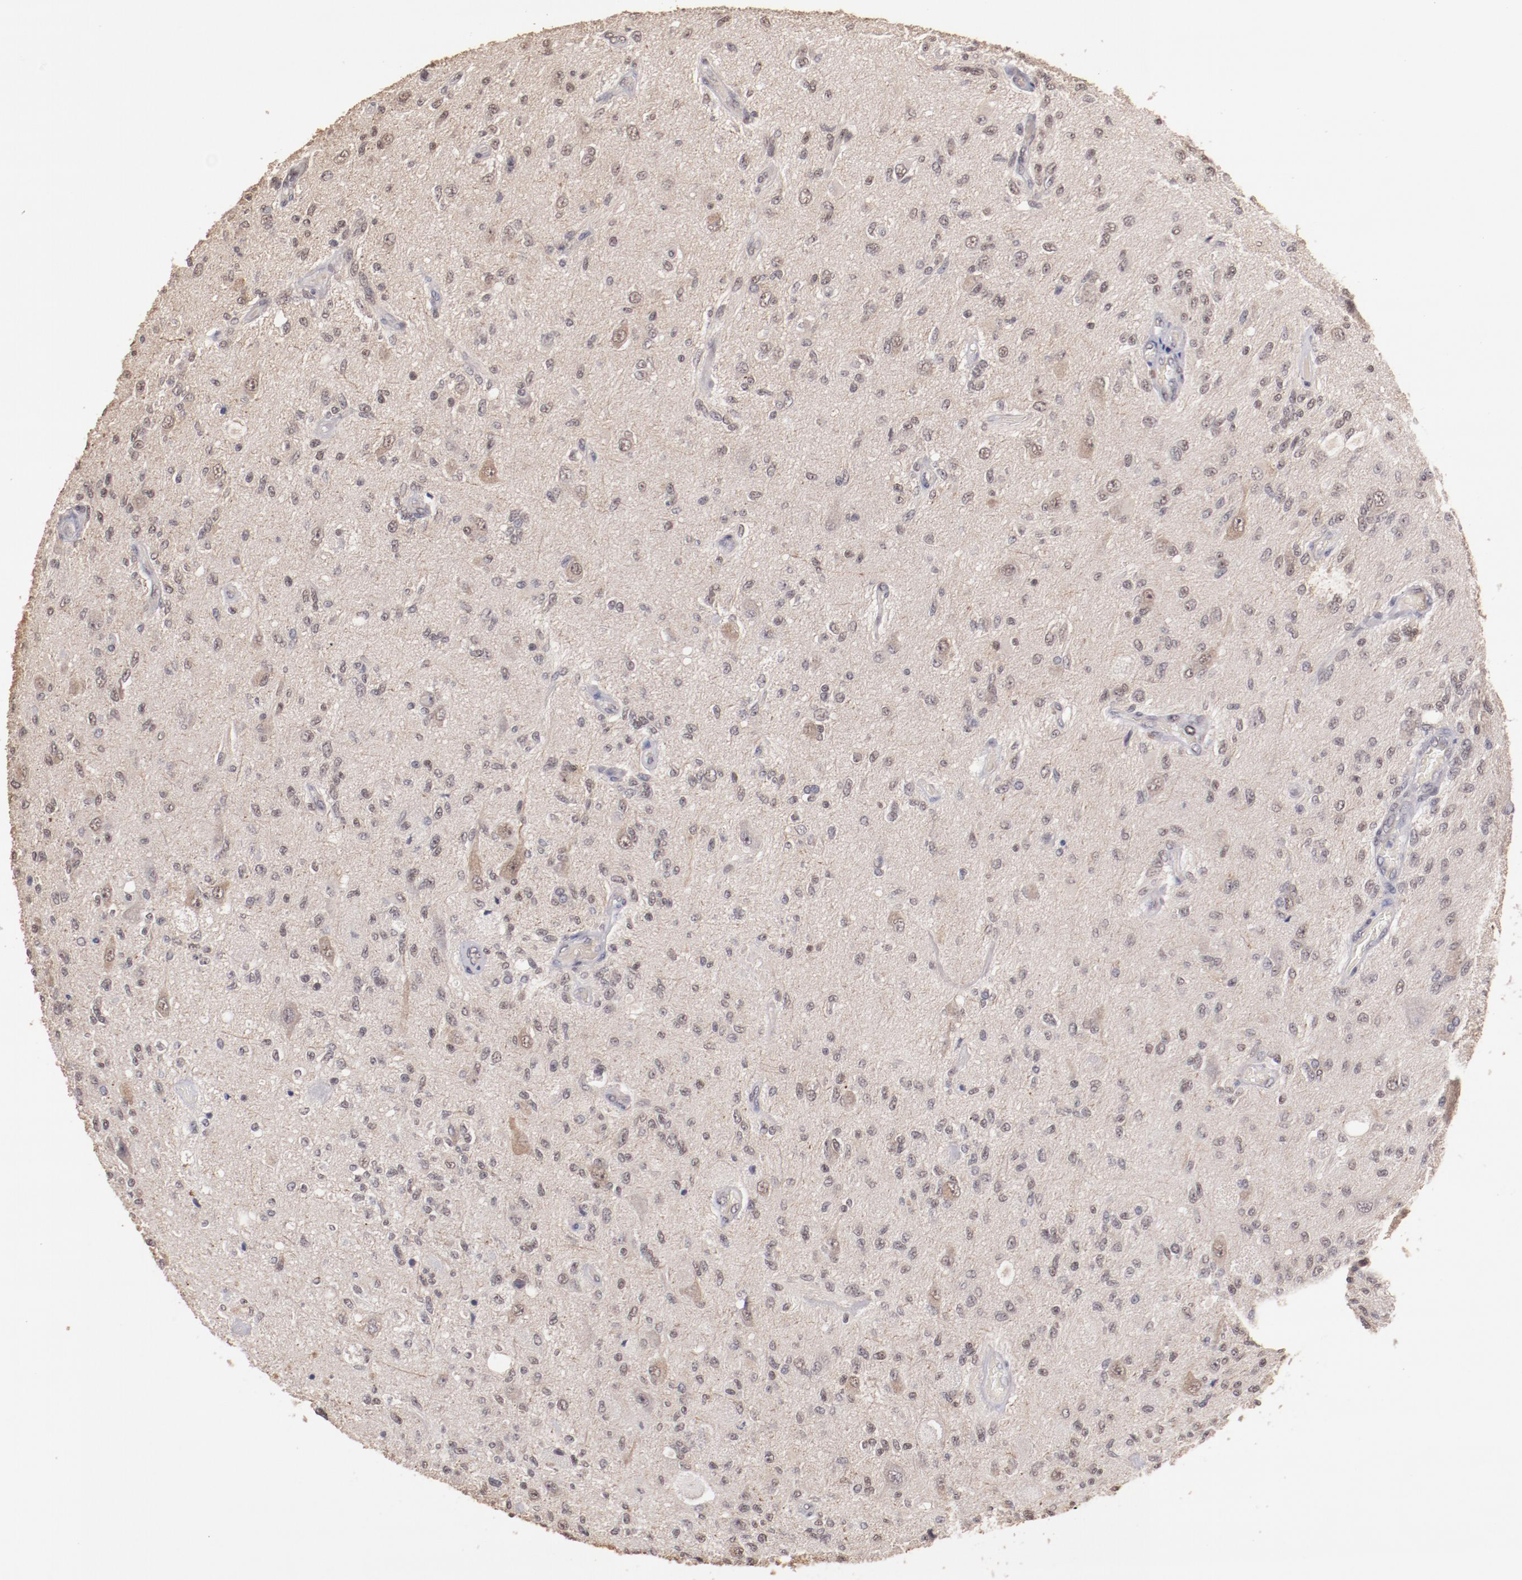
{"staining": {"intensity": "weak", "quantity": "25%-75%", "location": "nuclear"}, "tissue": "glioma", "cell_type": "Tumor cells", "image_type": "cancer", "snomed": [{"axis": "morphology", "description": "Normal tissue, NOS"}, {"axis": "morphology", "description": "Glioma, malignant, High grade"}, {"axis": "topography", "description": "Cerebral cortex"}], "caption": "DAB immunohistochemical staining of malignant glioma (high-grade) demonstrates weak nuclear protein staining in about 25%-75% of tumor cells.", "gene": "CLOCK", "patient": {"sex": "male", "age": 77}}